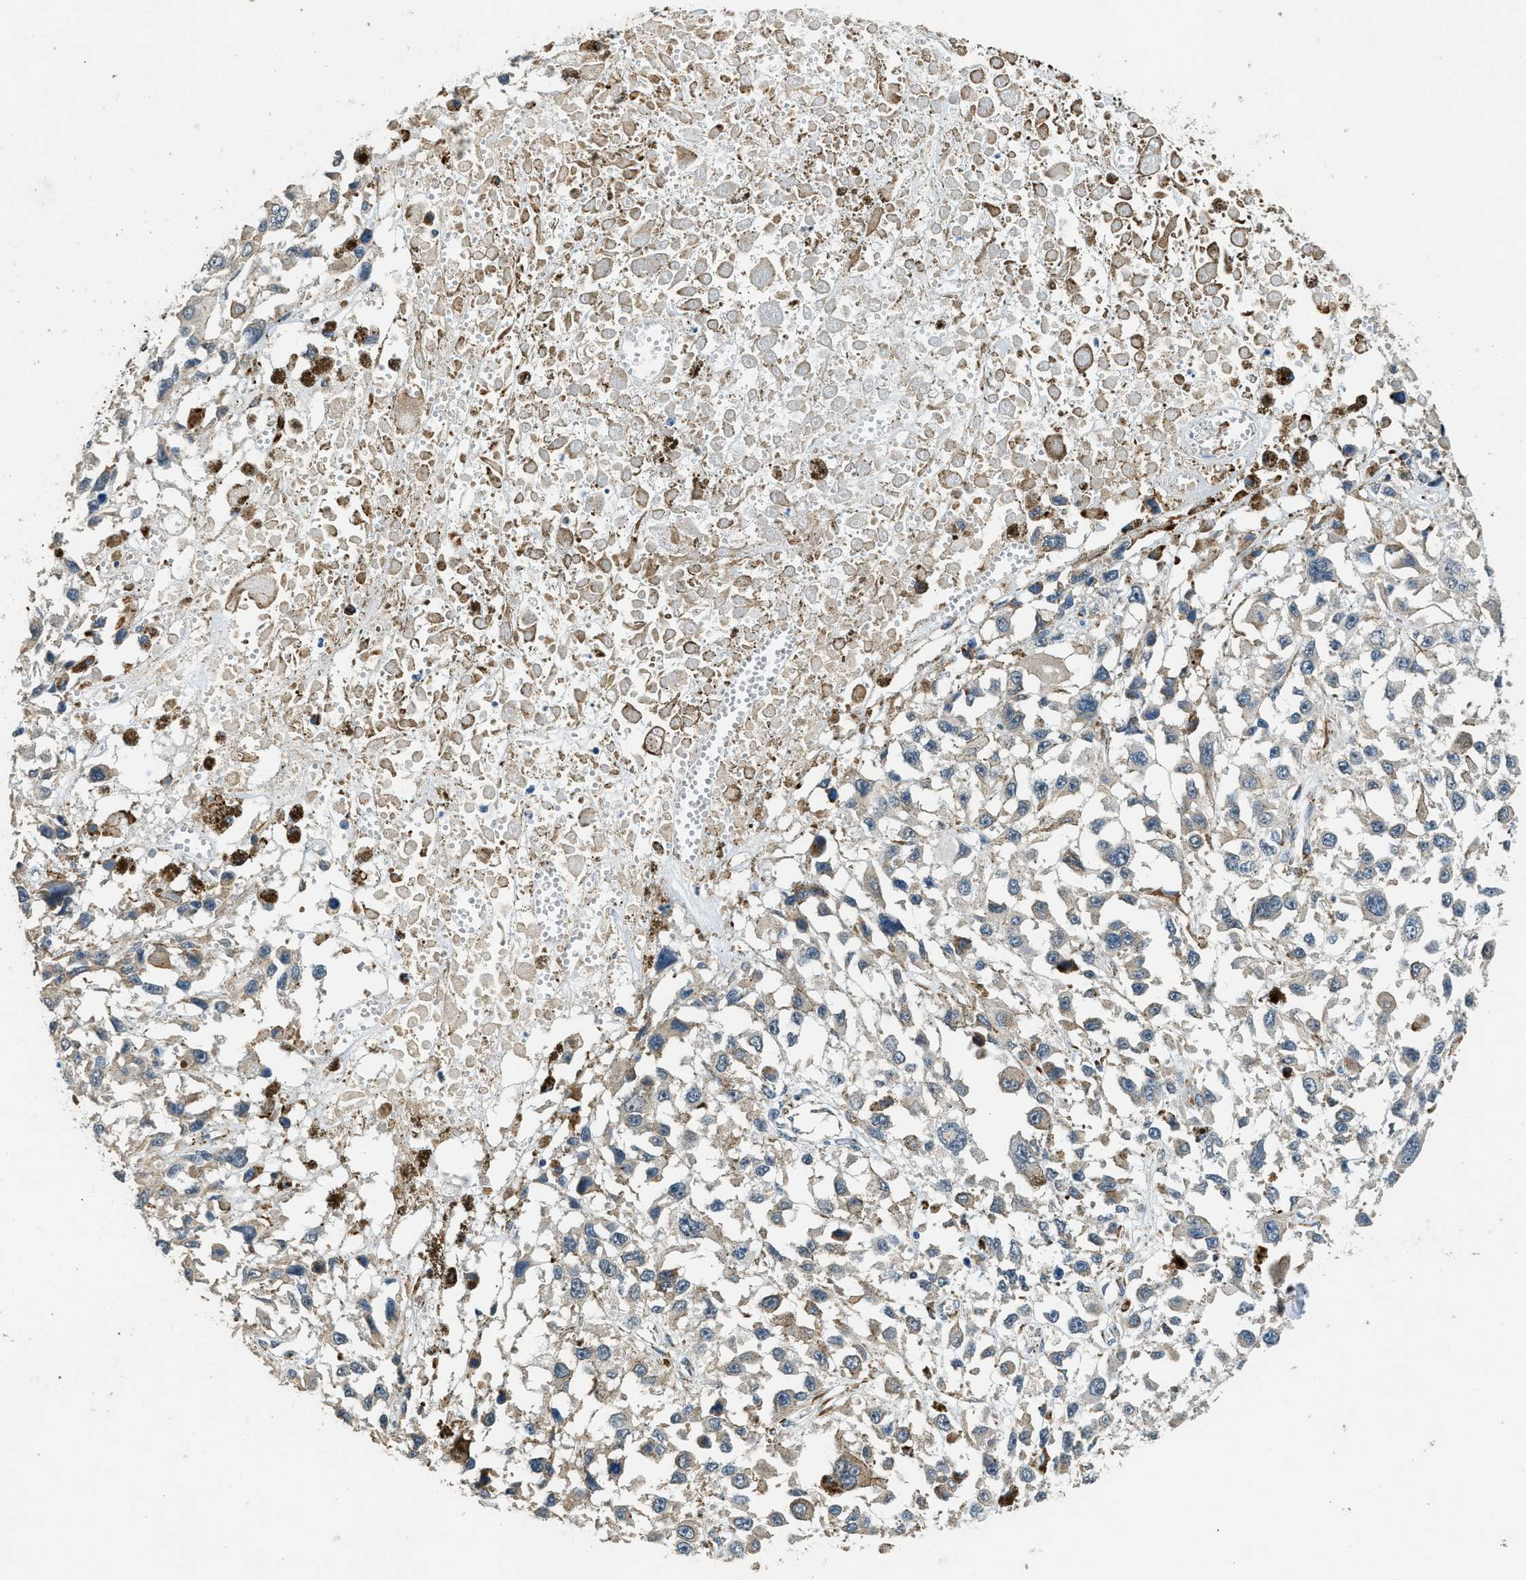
{"staining": {"intensity": "weak", "quantity": "<25%", "location": "cytoplasmic/membranous"}, "tissue": "melanoma", "cell_type": "Tumor cells", "image_type": "cancer", "snomed": [{"axis": "morphology", "description": "Malignant melanoma, Metastatic site"}, {"axis": "topography", "description": "Lymph node"}], "caption": "Immunohistochemistry (IHC) micrograph of neoplastic tissue: melanoma stained with DAB reveals no significant protein staining in tumor cells.", "gene": "HERC2", "patient": {"sex": "male", "age": 59}}